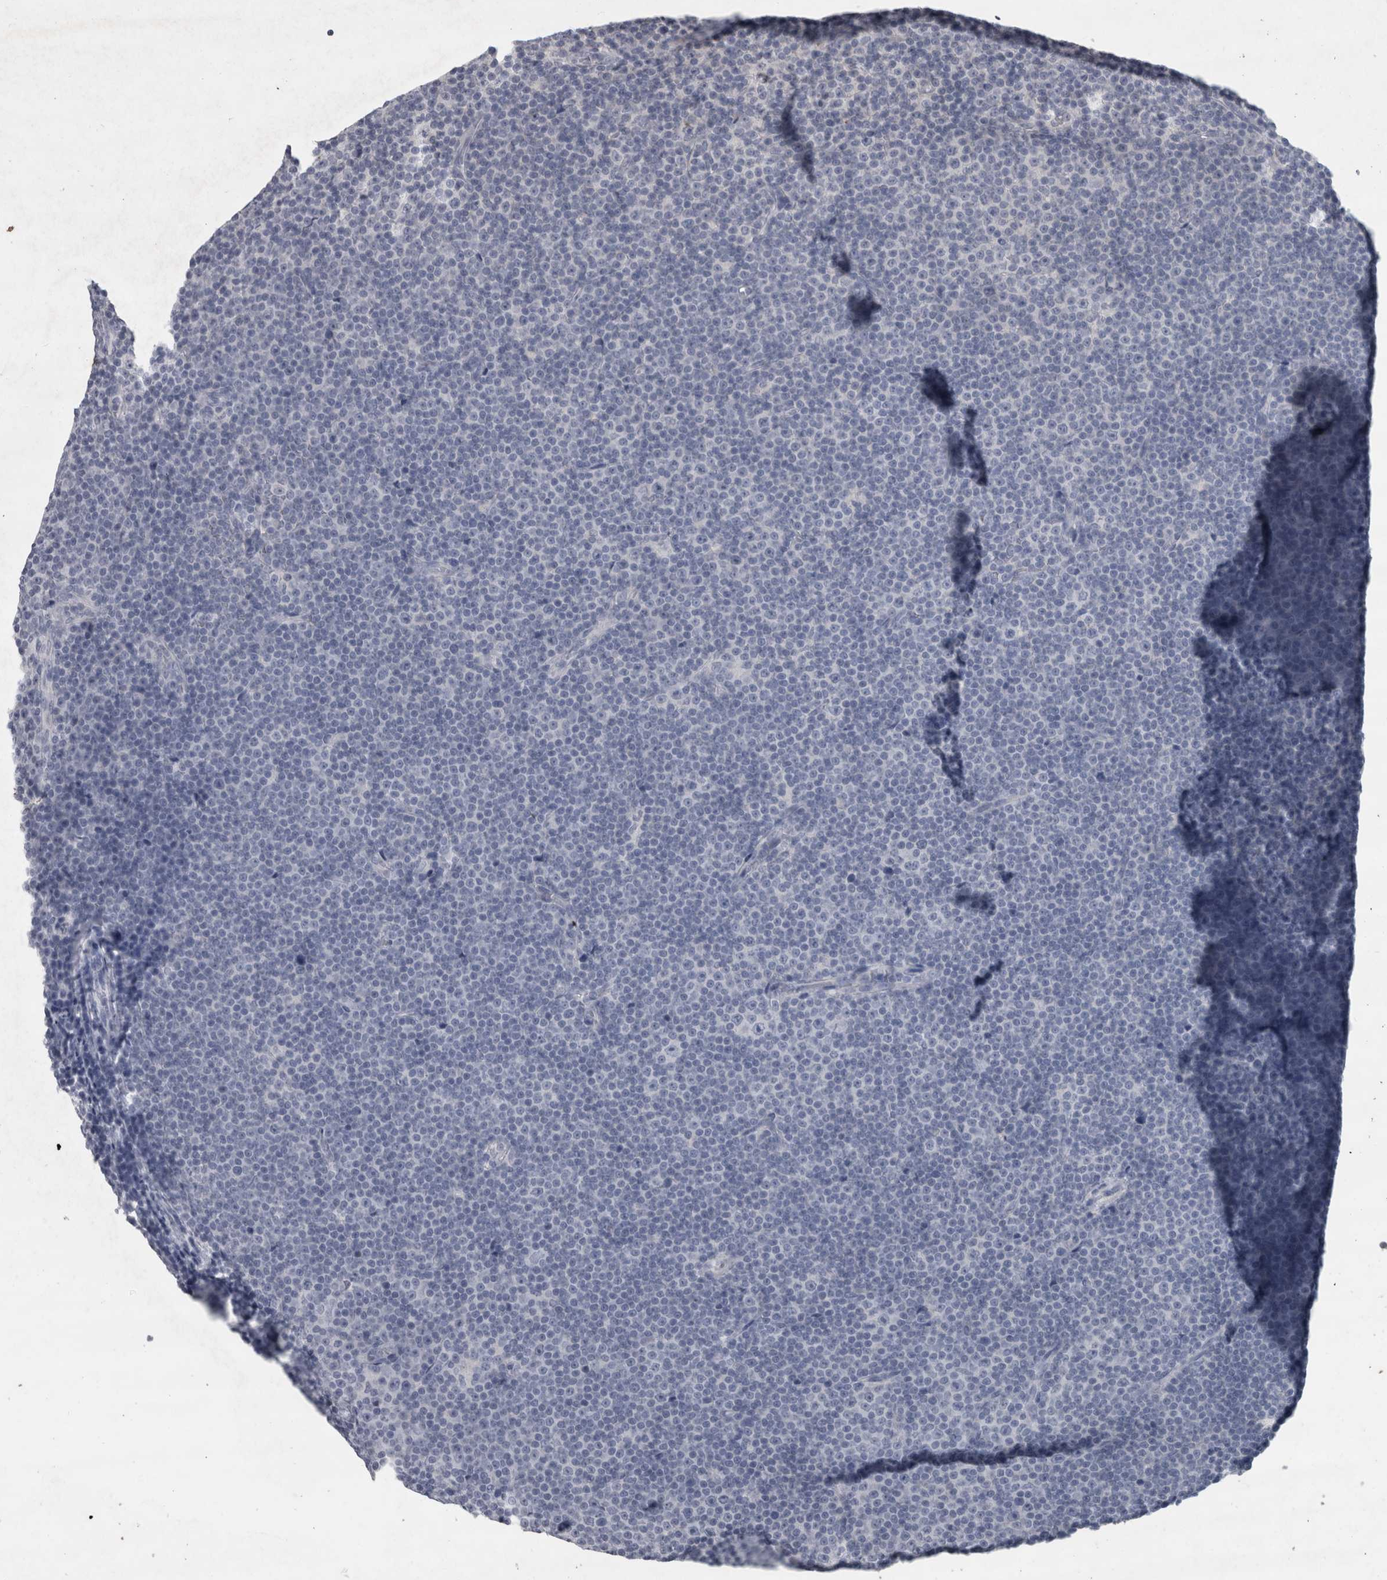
{"staining": {"intensity": "negative", "quantity": "none", "location": "none"}, "tissue": "lymphoma", "cell_type": "Tumor cells", "image_type": "cancer", "snomed": [{"axis": "morphology", "description": "Malignant lymphoma, non-Hodgkin's type, Low grade"}, {"axis": "topography", "description": "Lymph node"}], "caption": "Histopathology image shows no protein expression in tumor cells of lymphoma tissue.", "gene": "WNT7A", "patient": {"sex": "female", "age": 67}}